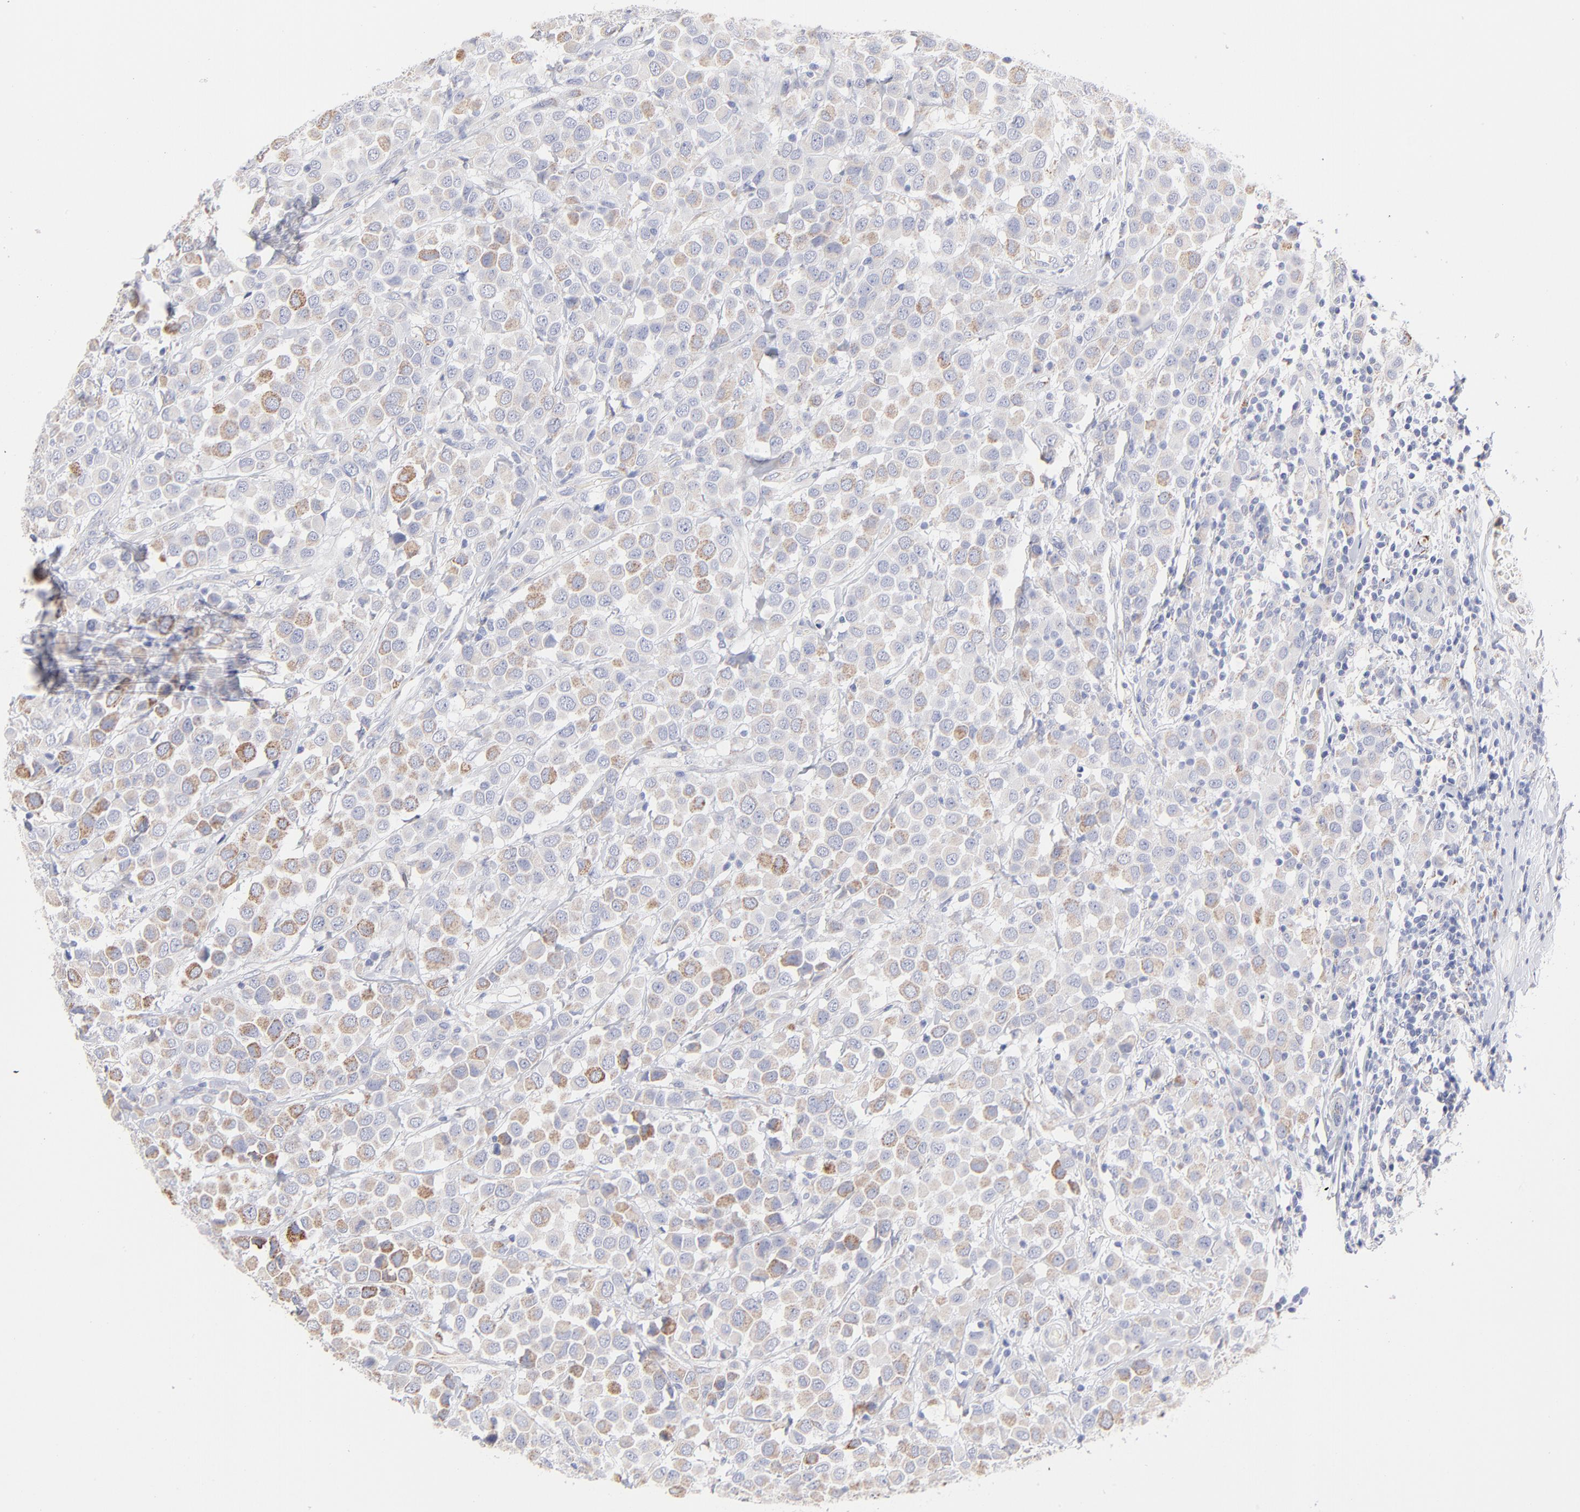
{"staining": {"intensity": "weak", "quantity": "25%-75%", "location": "cytoplasmic/membranous"}, "tissue": "breast cancer", "cell_type": "Tumor cells", "image_type": "cancer", "snomed": [{"axis": "morphology", "description": "Duct carcinoma"}, {"axis": "topography", "description": "Breast"}], "caption": "IHC micrograph of breast invasive ductal carcinoma stained for a protein (brown), which demonstrates low levels of weak cytoplasmic/membranous expression in approximately 25%-75% of tumor cells.", "gene": "TST", "patient": {"sex": "female", "age": 61}}